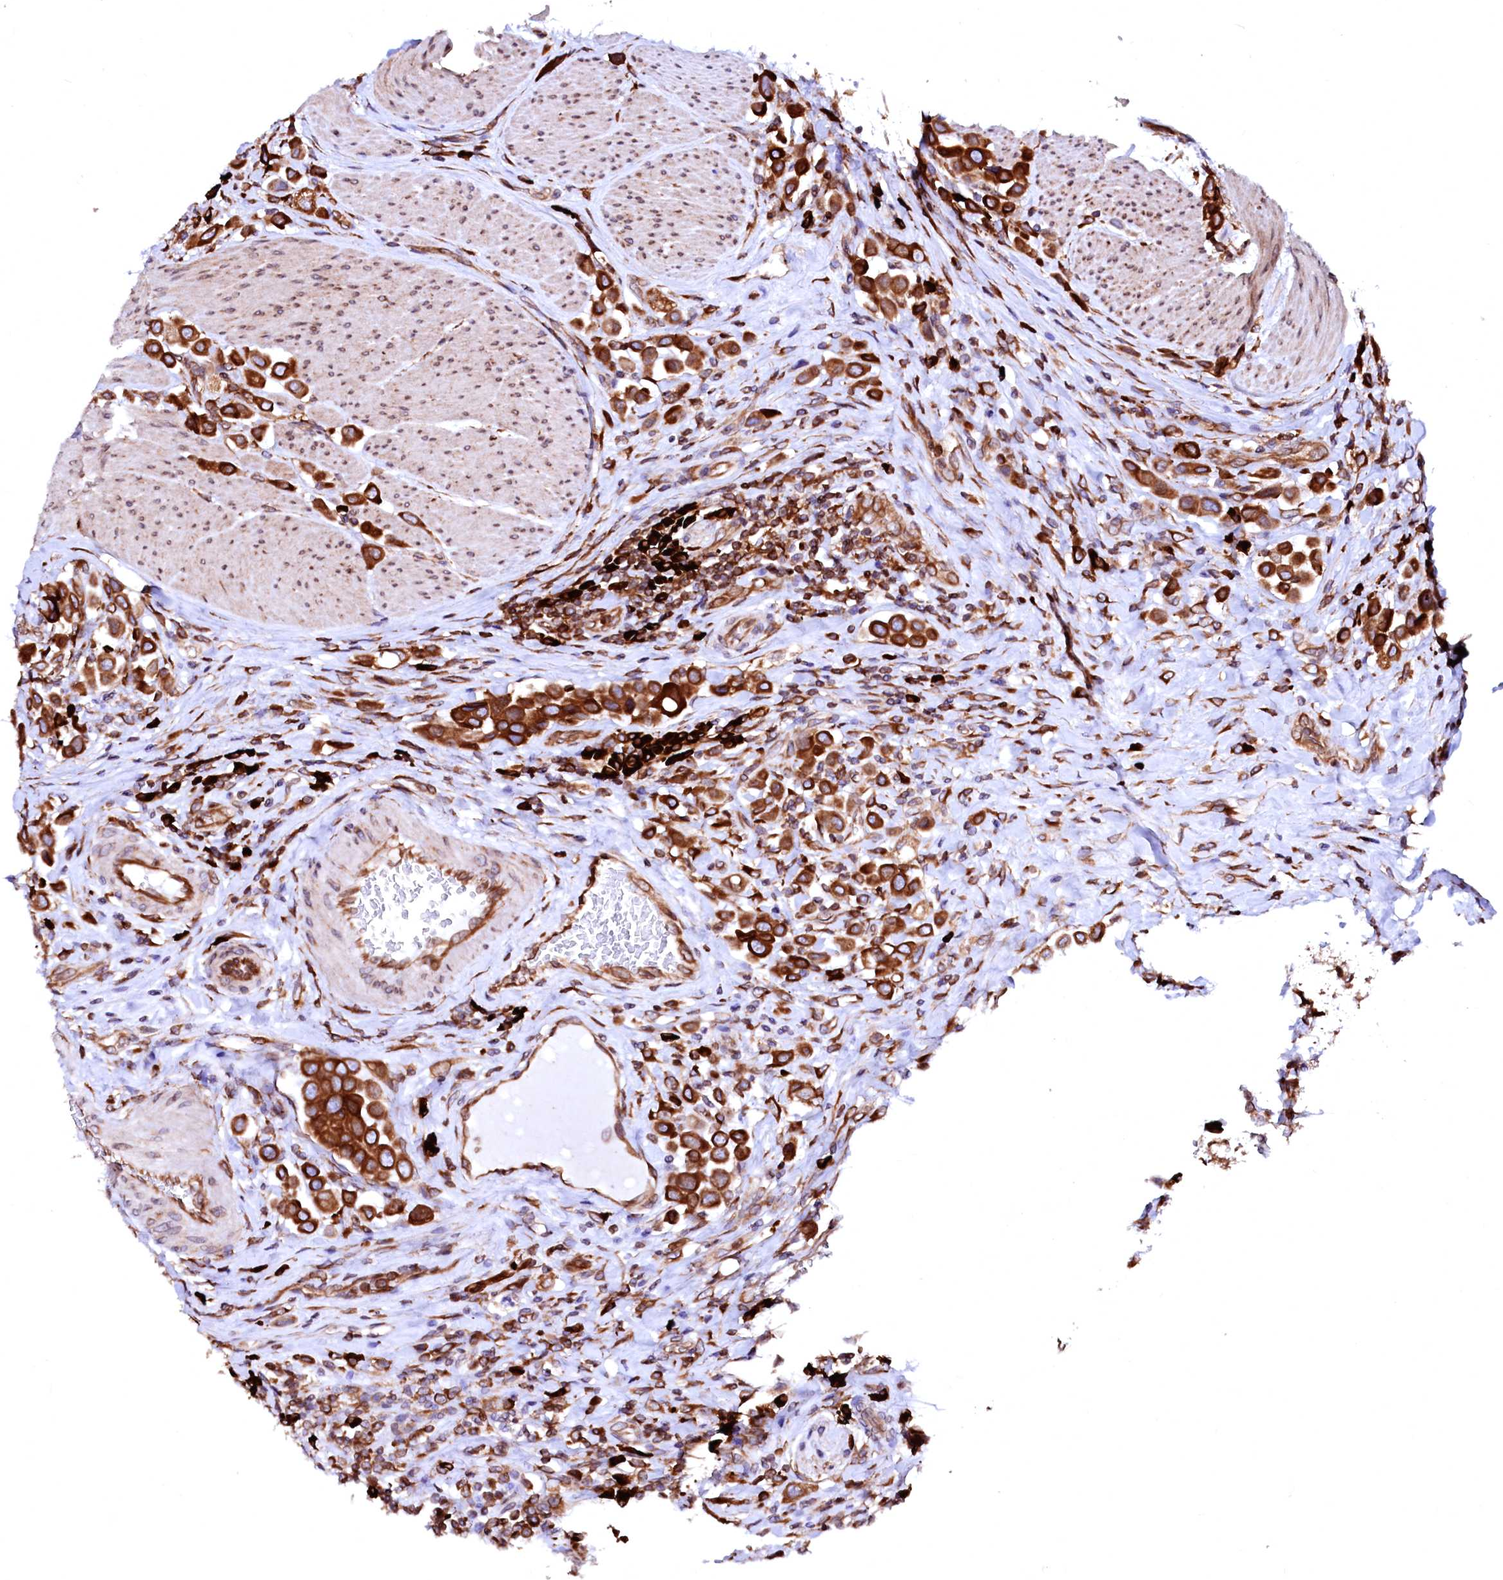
{"staining": {"intensity": "strong", "quantity": ">75%", "location": "cytoplasmic/membranous"}, "tissue": "urothelial cancer", "cell_type": "Tumor cells", "image_type": "cancer", "snomed": [{"axis": "morphology", "description": "Urothelial carcinoma, High grade"}, {"axis": "topography", "description": "Urinary bladder"}], "caption": "This is an image of IHC staining of high-grade urothelial carcinoma, which shows strong expression in the cytoplasmic/membranous of tumor cells.", "gene": "DERL1", "patient": {"sex": "male", "age": 50}}